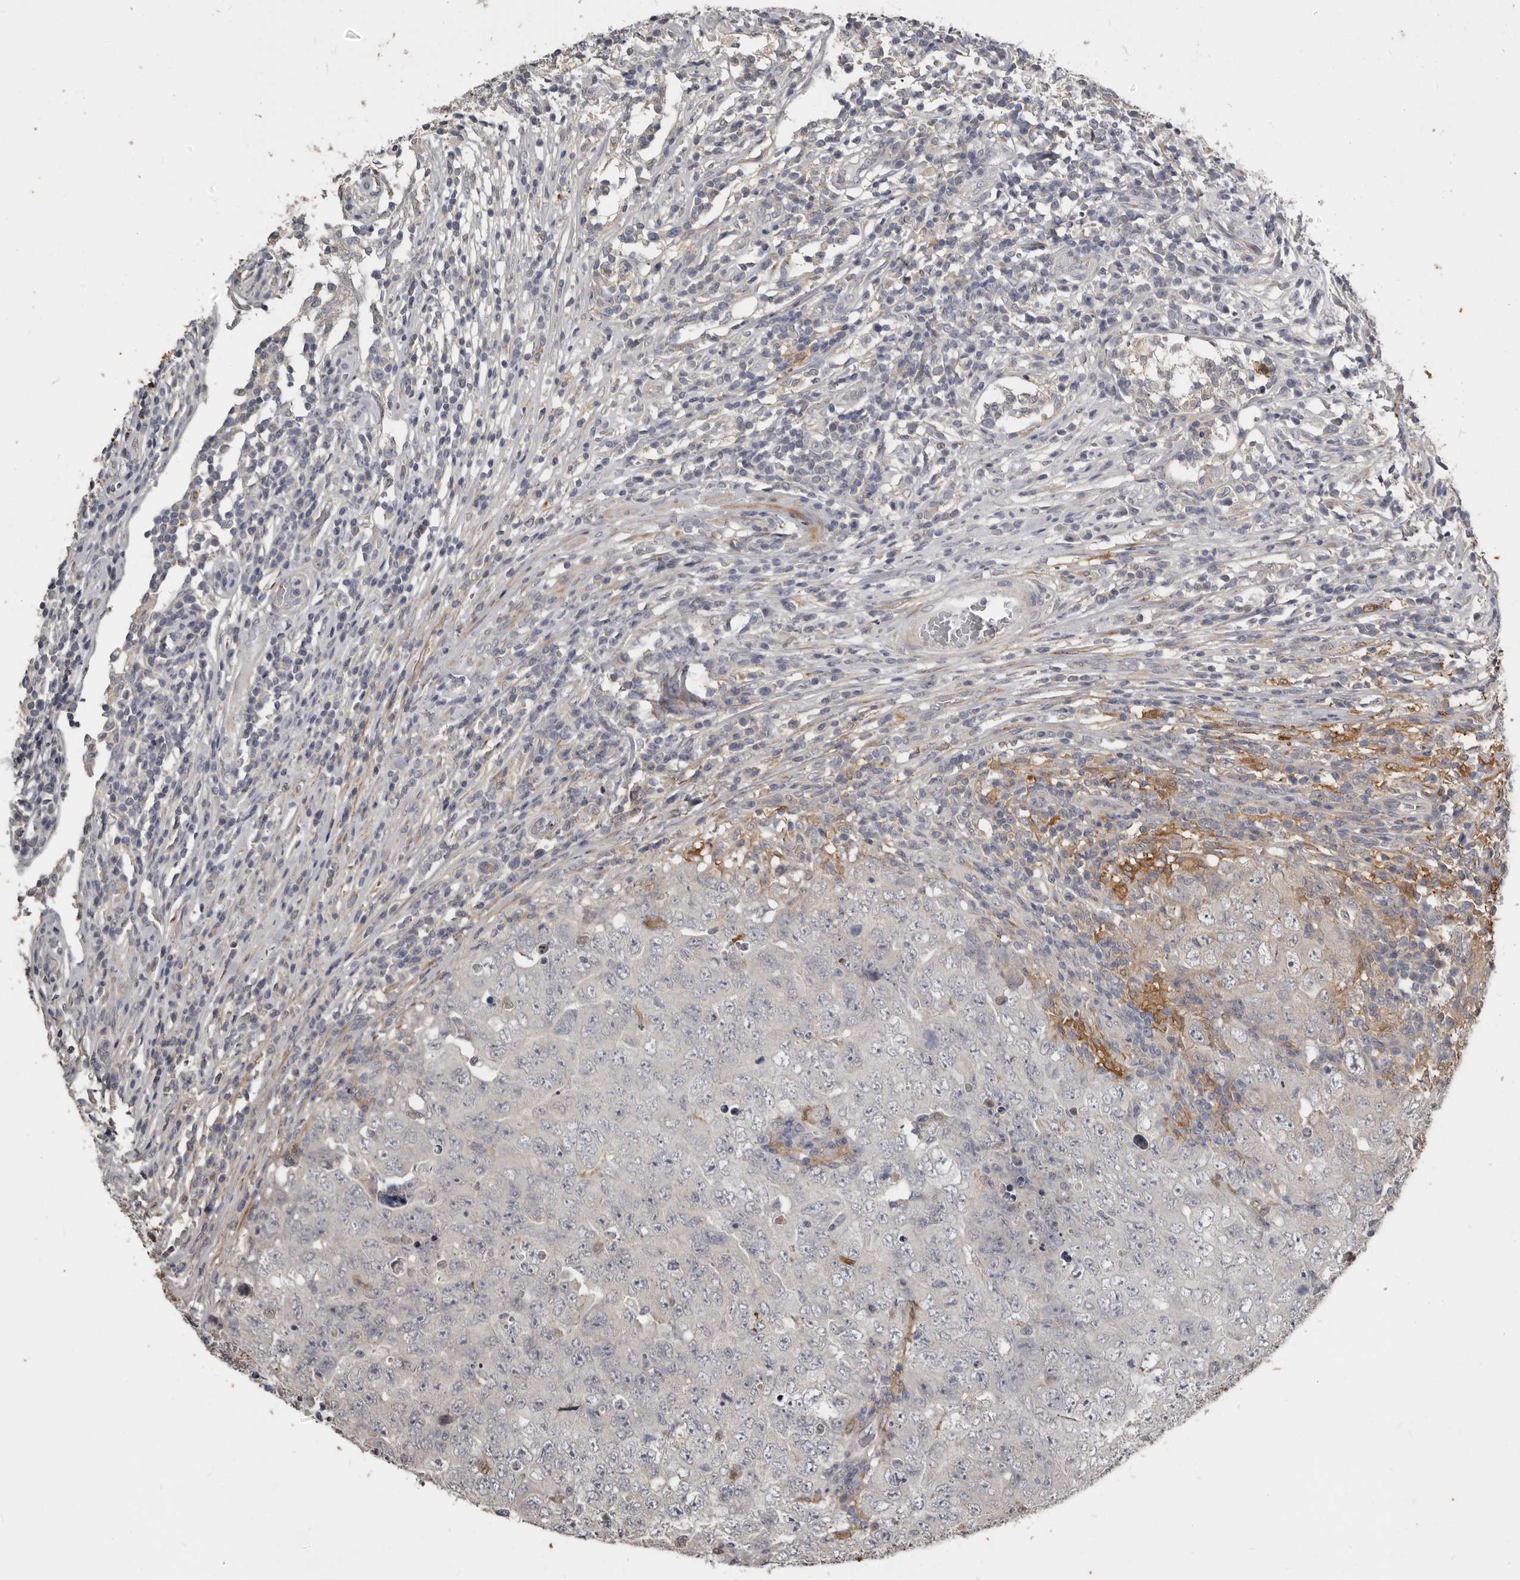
{"staining": {"intensity": "negative", "quantity": "none", "location": "none"}, "tissue": "testis cancer", "cell_type": "Tumor cells", "image_type": "cancer", "snomed": [{"axis": "morphology", "description": "Carcinoma, Embryonal, NOS"}, {"axis": "topography", "description": "Testis"}], "caption": "An immunohistochemistry (IHC) photomicrograph of testis embryonal carcinoma is shown. There is no staining in tumor cells of testis embryonal carcinoma. (DAB IHC with hematoxylin counter stain).", "gene": "KCNJ8", "patient": {"sex": "male", "age": 26}}